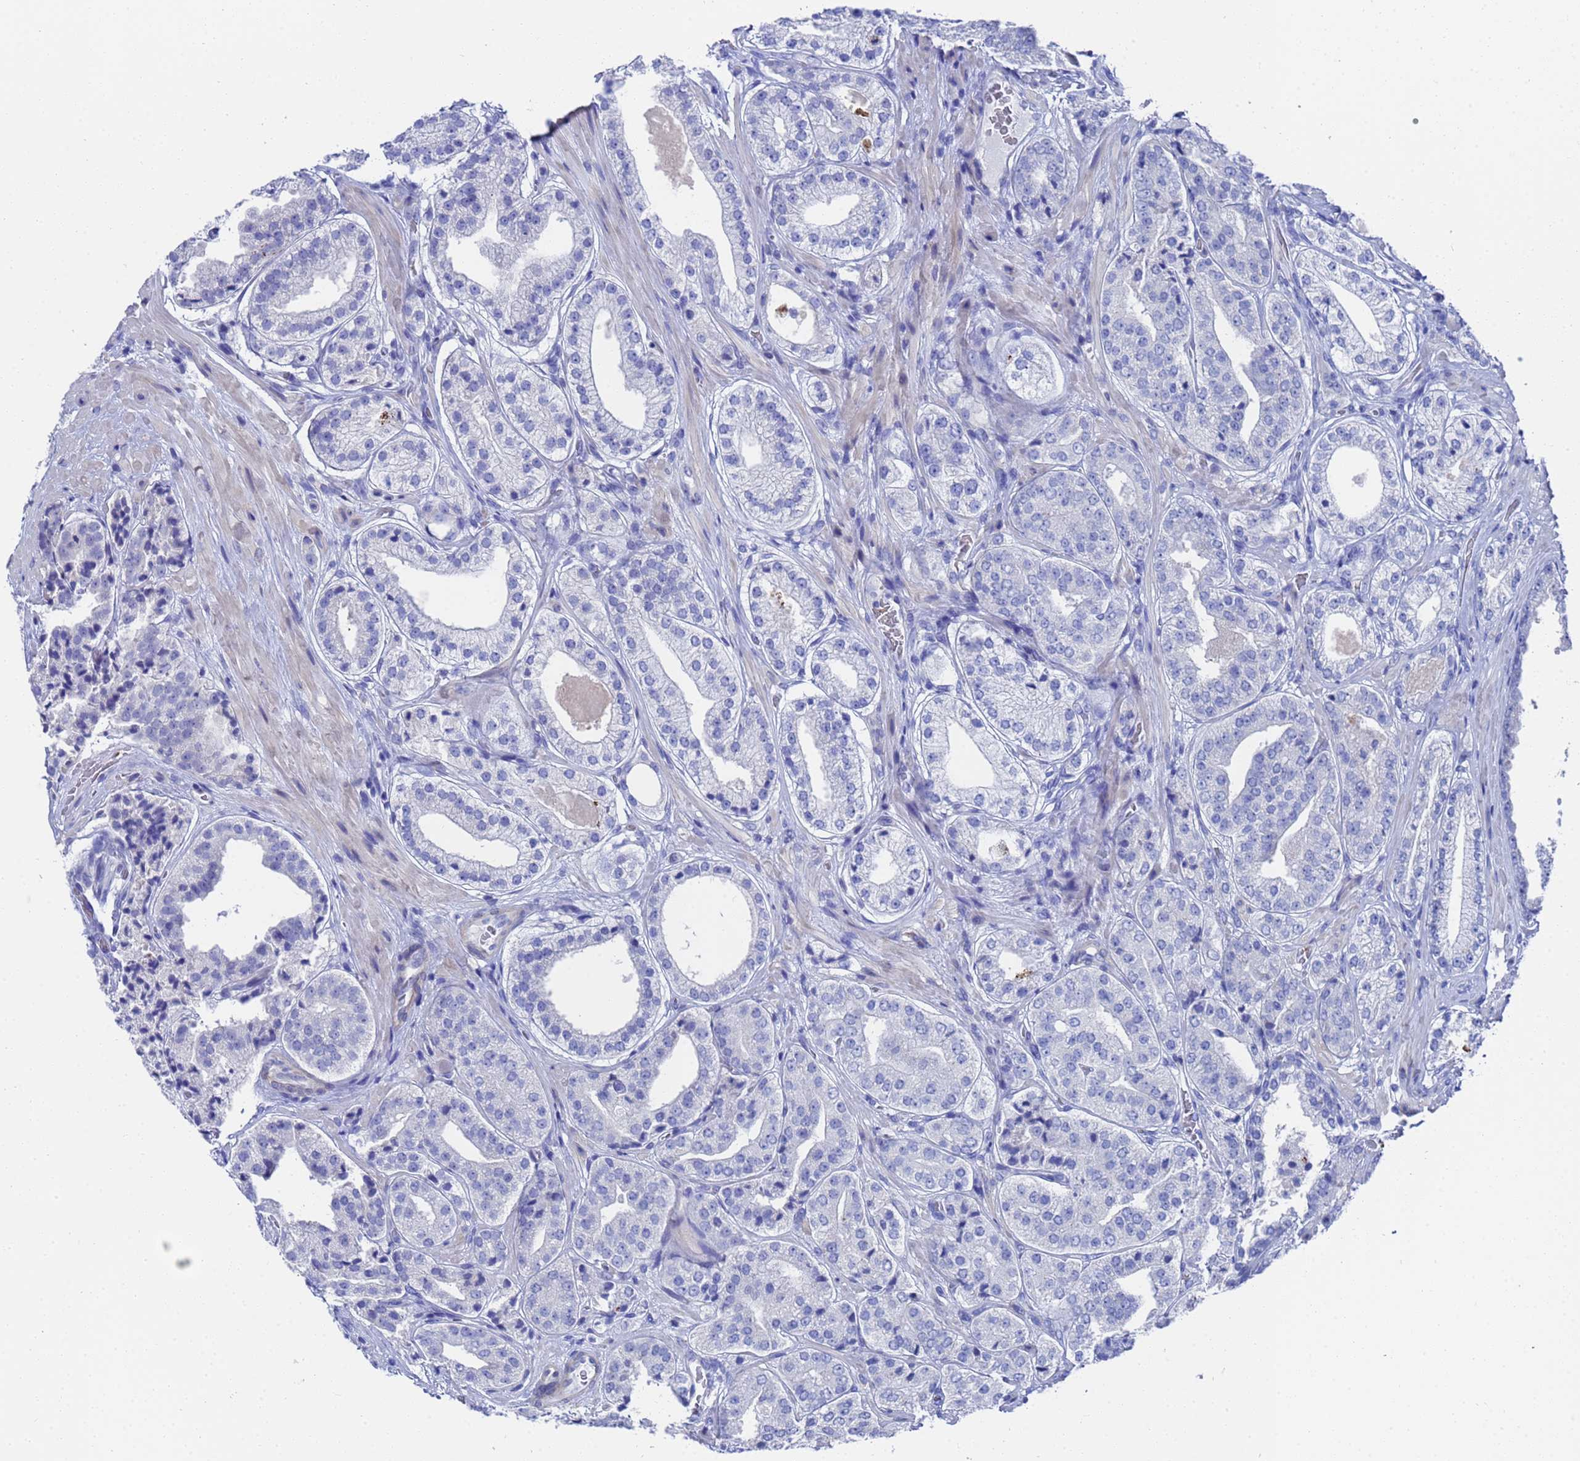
{"staining": {"intensity": "negative", "quantity": "none", "location": "none"}, "tissue": "prostate cancer", "cell_type": "Tumor cells", "image_type": "cancer", "snomed": [{"axis": "morphology", "description": "Adenocarcinoma, High grade"}, {"axis": "topography", "description": "Prostate"}], "caption": "This is a histopathology image of immunohistochemistry (IHC) staining of prostate high-grade adenocarcinoma, which shows no expression in tumor cells. (DAB IHC visualized using brightfield microscopy, high magnification).", "gene": "ZNF26", "patient": {"sex": "male", "age": 71}}